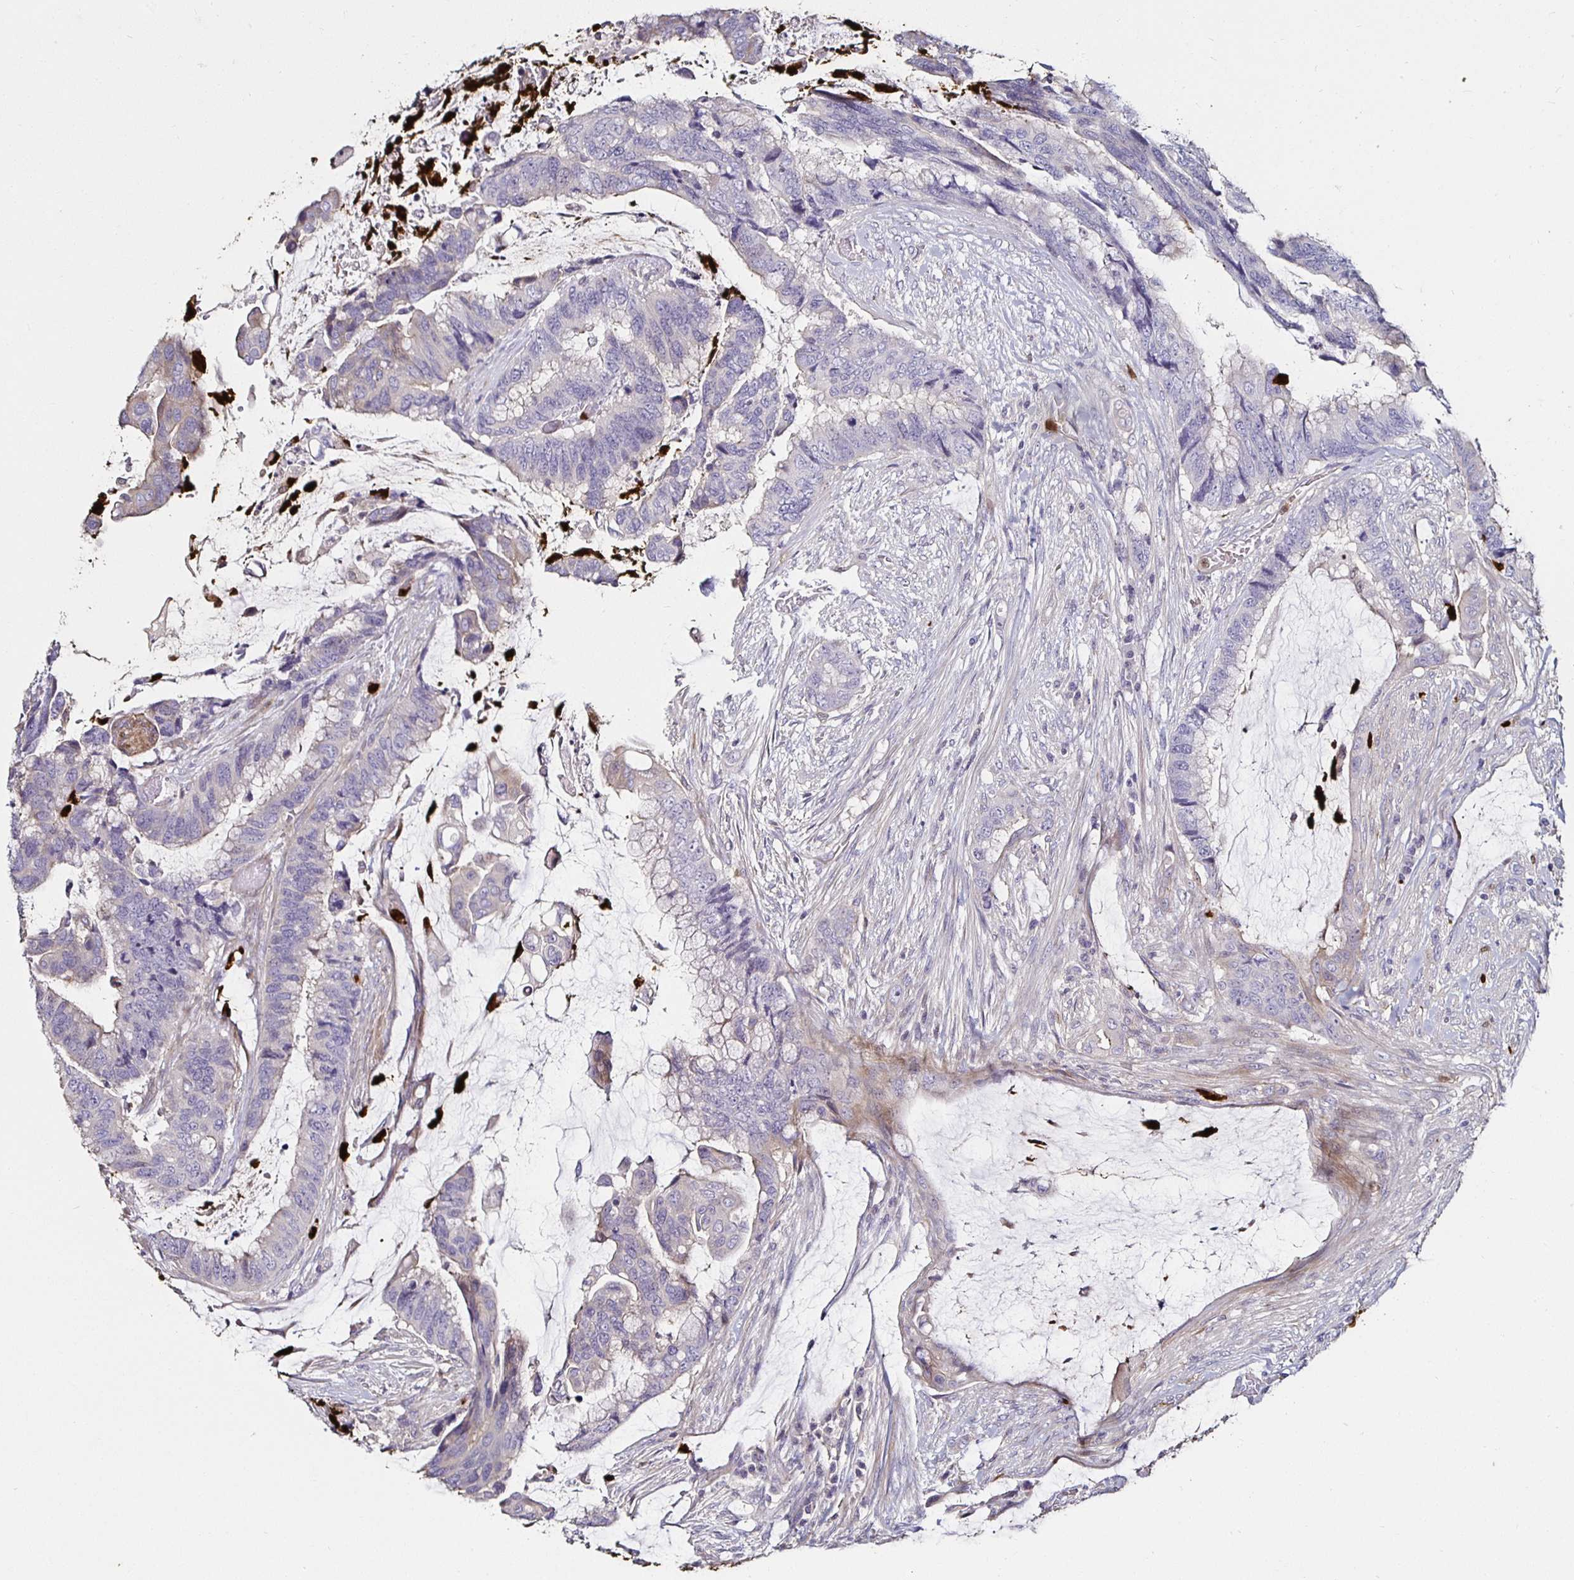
{"staining": {"intensity": "negative", "quantity": "none", "location": "none"}, "tissue": "colorectal cancer", "cell_type": "Tumor cells", "image_type": "cancer", "snomed": [{"axis": "morphology", "description": "Adenocarcinoma, NOS"}, {"axis": "topography", "description": "Rectum"}], "caption": "Adenocarcinoma (colorectal) was stained to show a protein in brown. There is no significant positivity in tumor cells.", "gene": "TLR4", "patient": {"sex": "female", "age": 59}}